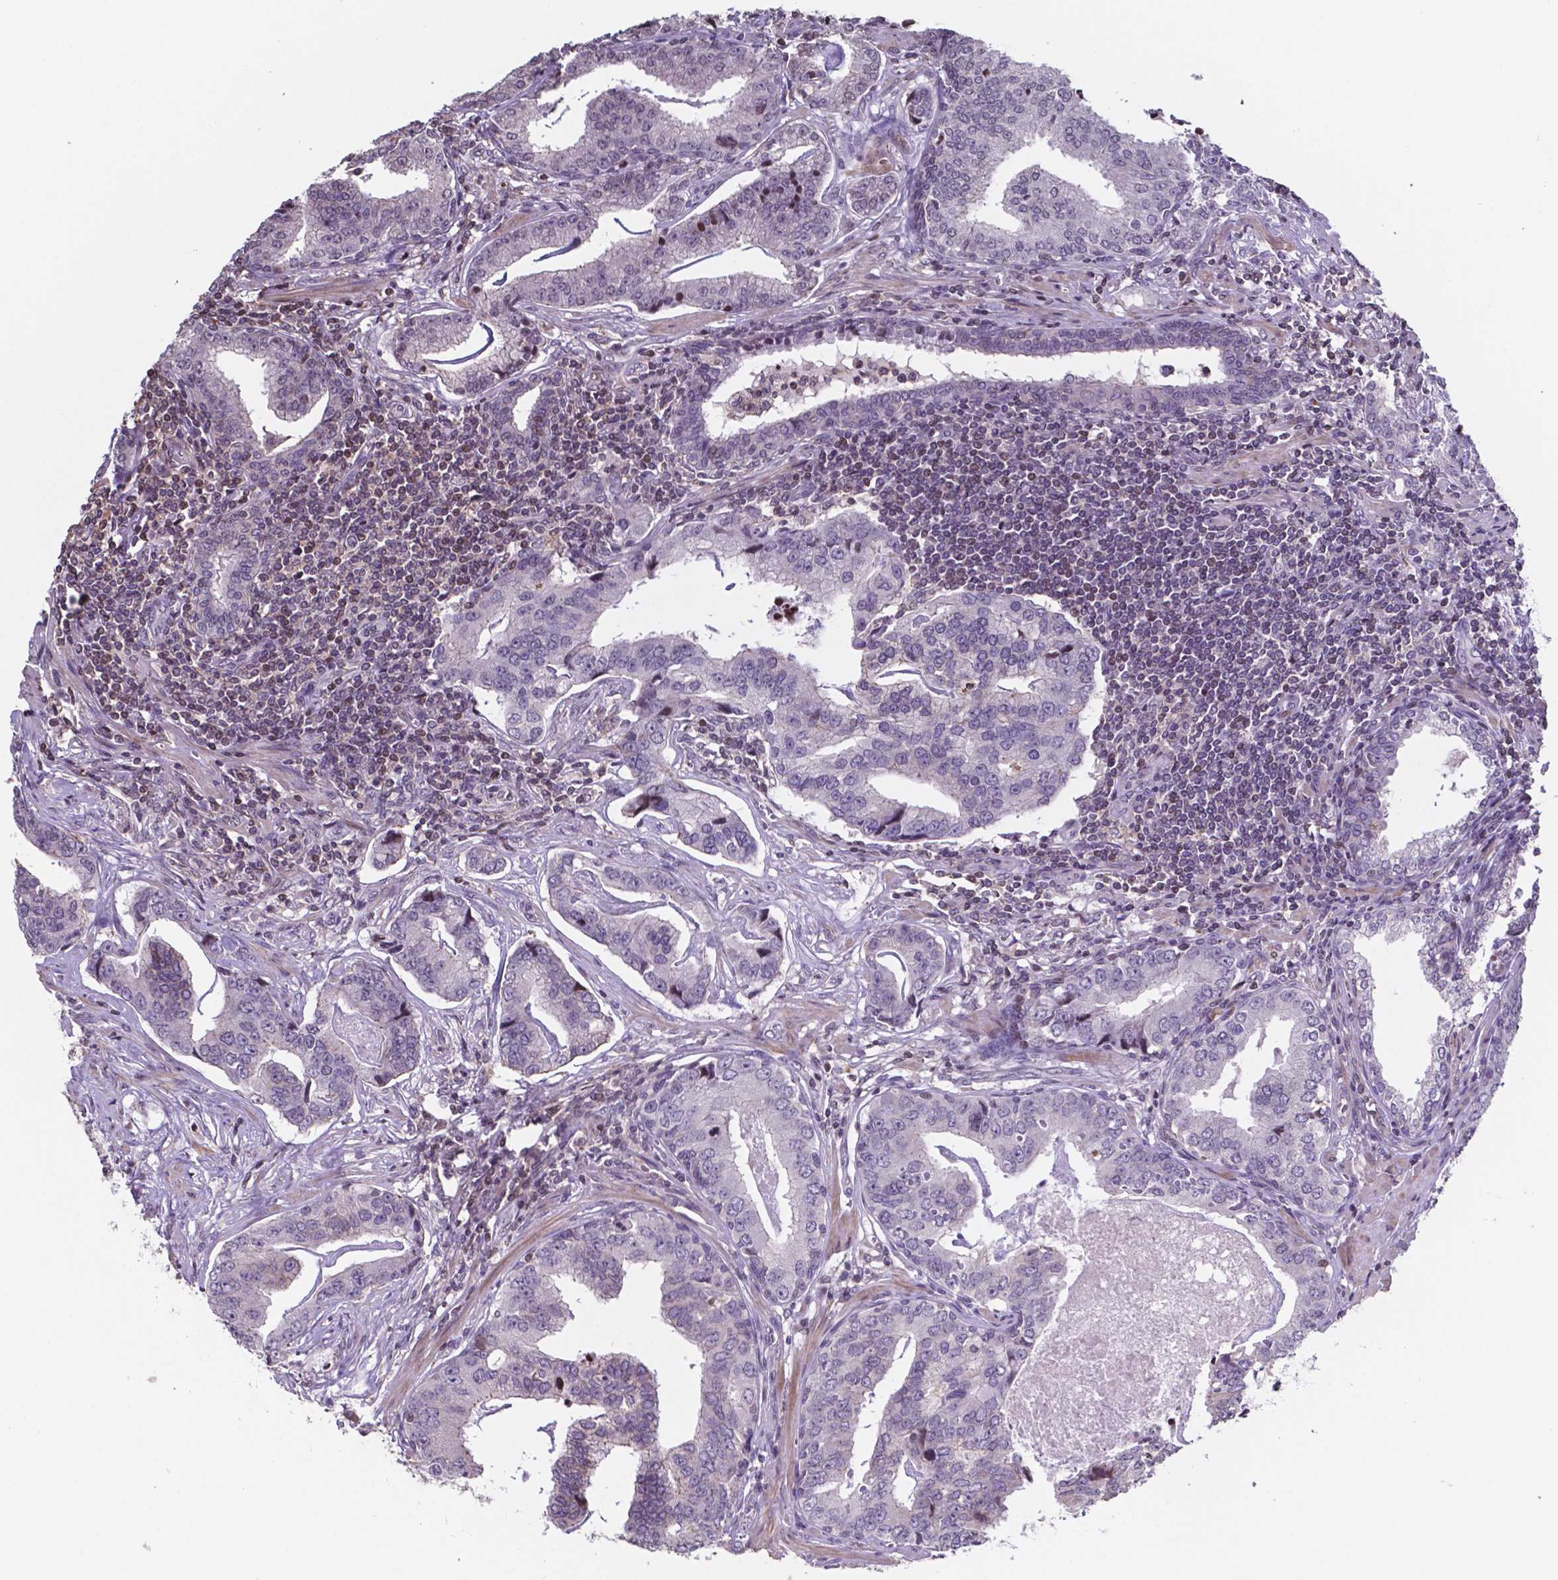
{"staining": {"intensity": "negative", "quantity": "none", "location": "none"}, "tissue": "prostate cancer", "cell_type": "Tumor cells", "image_type": "cancer", "snomed": [{"axis": "morphology", "description": "Adenocarcinoma, NOS"}, {"axis": "topography", "description": "Prostate"}], "caption": "Image shows no protein expression in tumor cells of prostate adenocarcinoma tissue. (IHC, brightfield microscopy, high magnification).", "gene": "MLC1", "patient": {"sex": "male", "age": 64}}